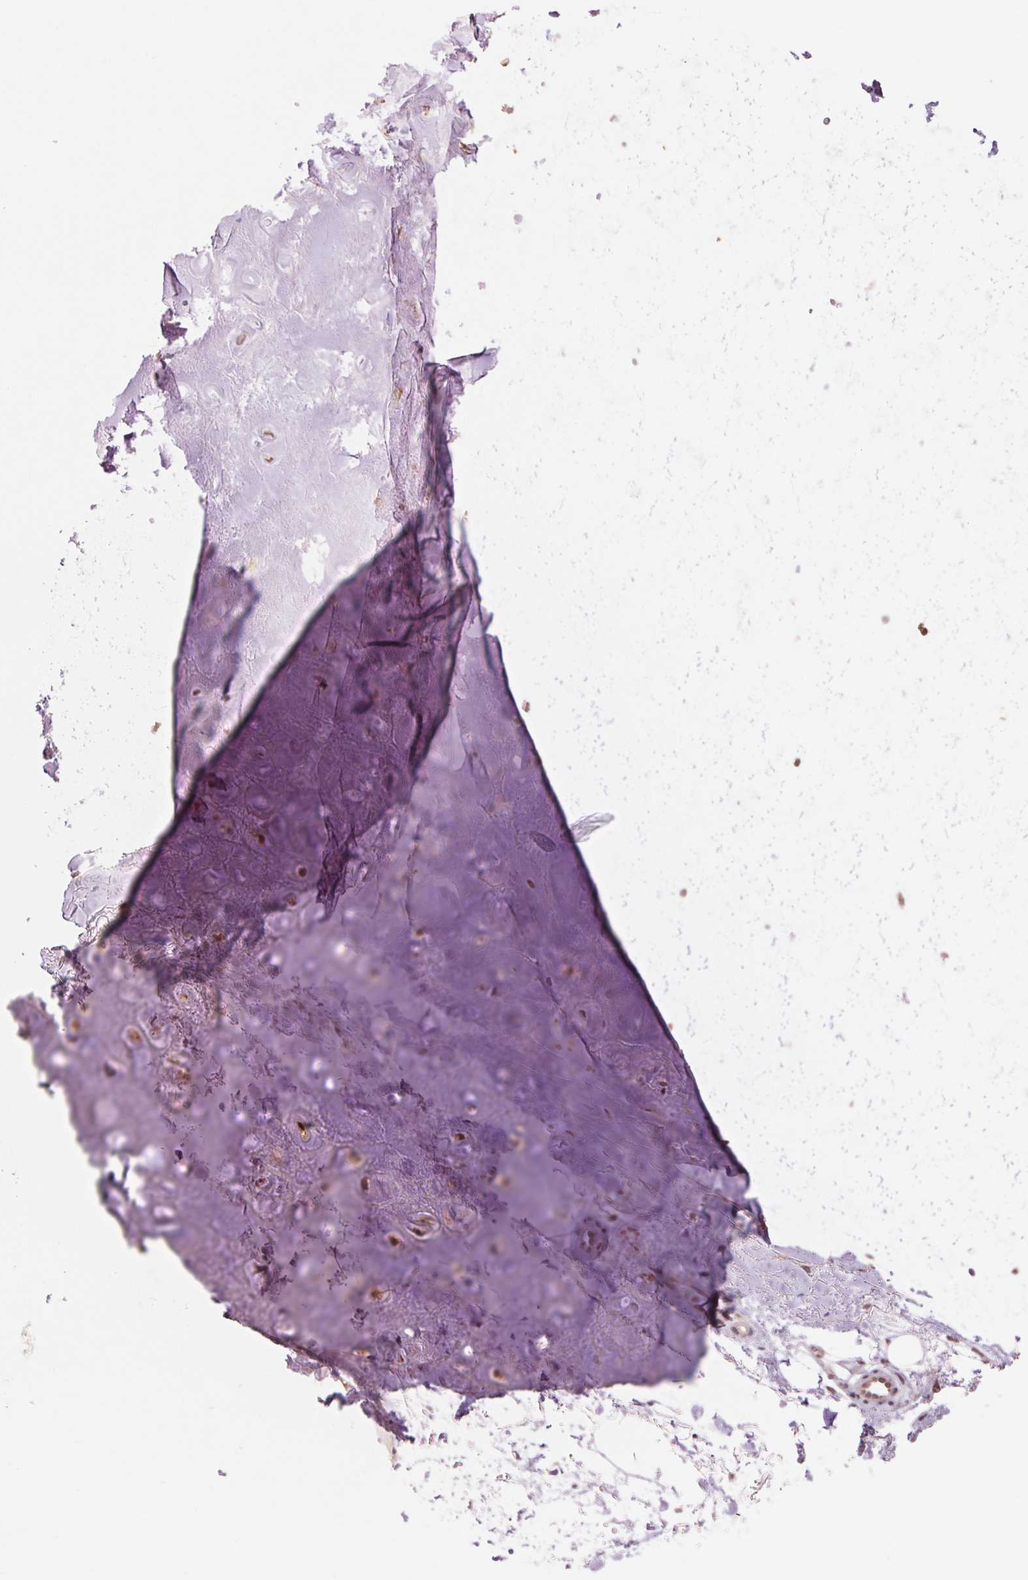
{"staining": {"intensity": "negative", "quantity": "none", "location": "none"}, "tissue": "adipose tissue", "cell_type": "Adipocytes", "image_type": "normal", "snomed": [{"axis": "morphology", "description": "Normal tissue, NOS"}, {"axis": "topography", "description": "Cartilage tissue"}], "caption": "IHC of unremarkable adipose tissue displays no positivity in adipocytes.", "gene": "ERI3", "patient": {"sex": "male", "age": 65}}